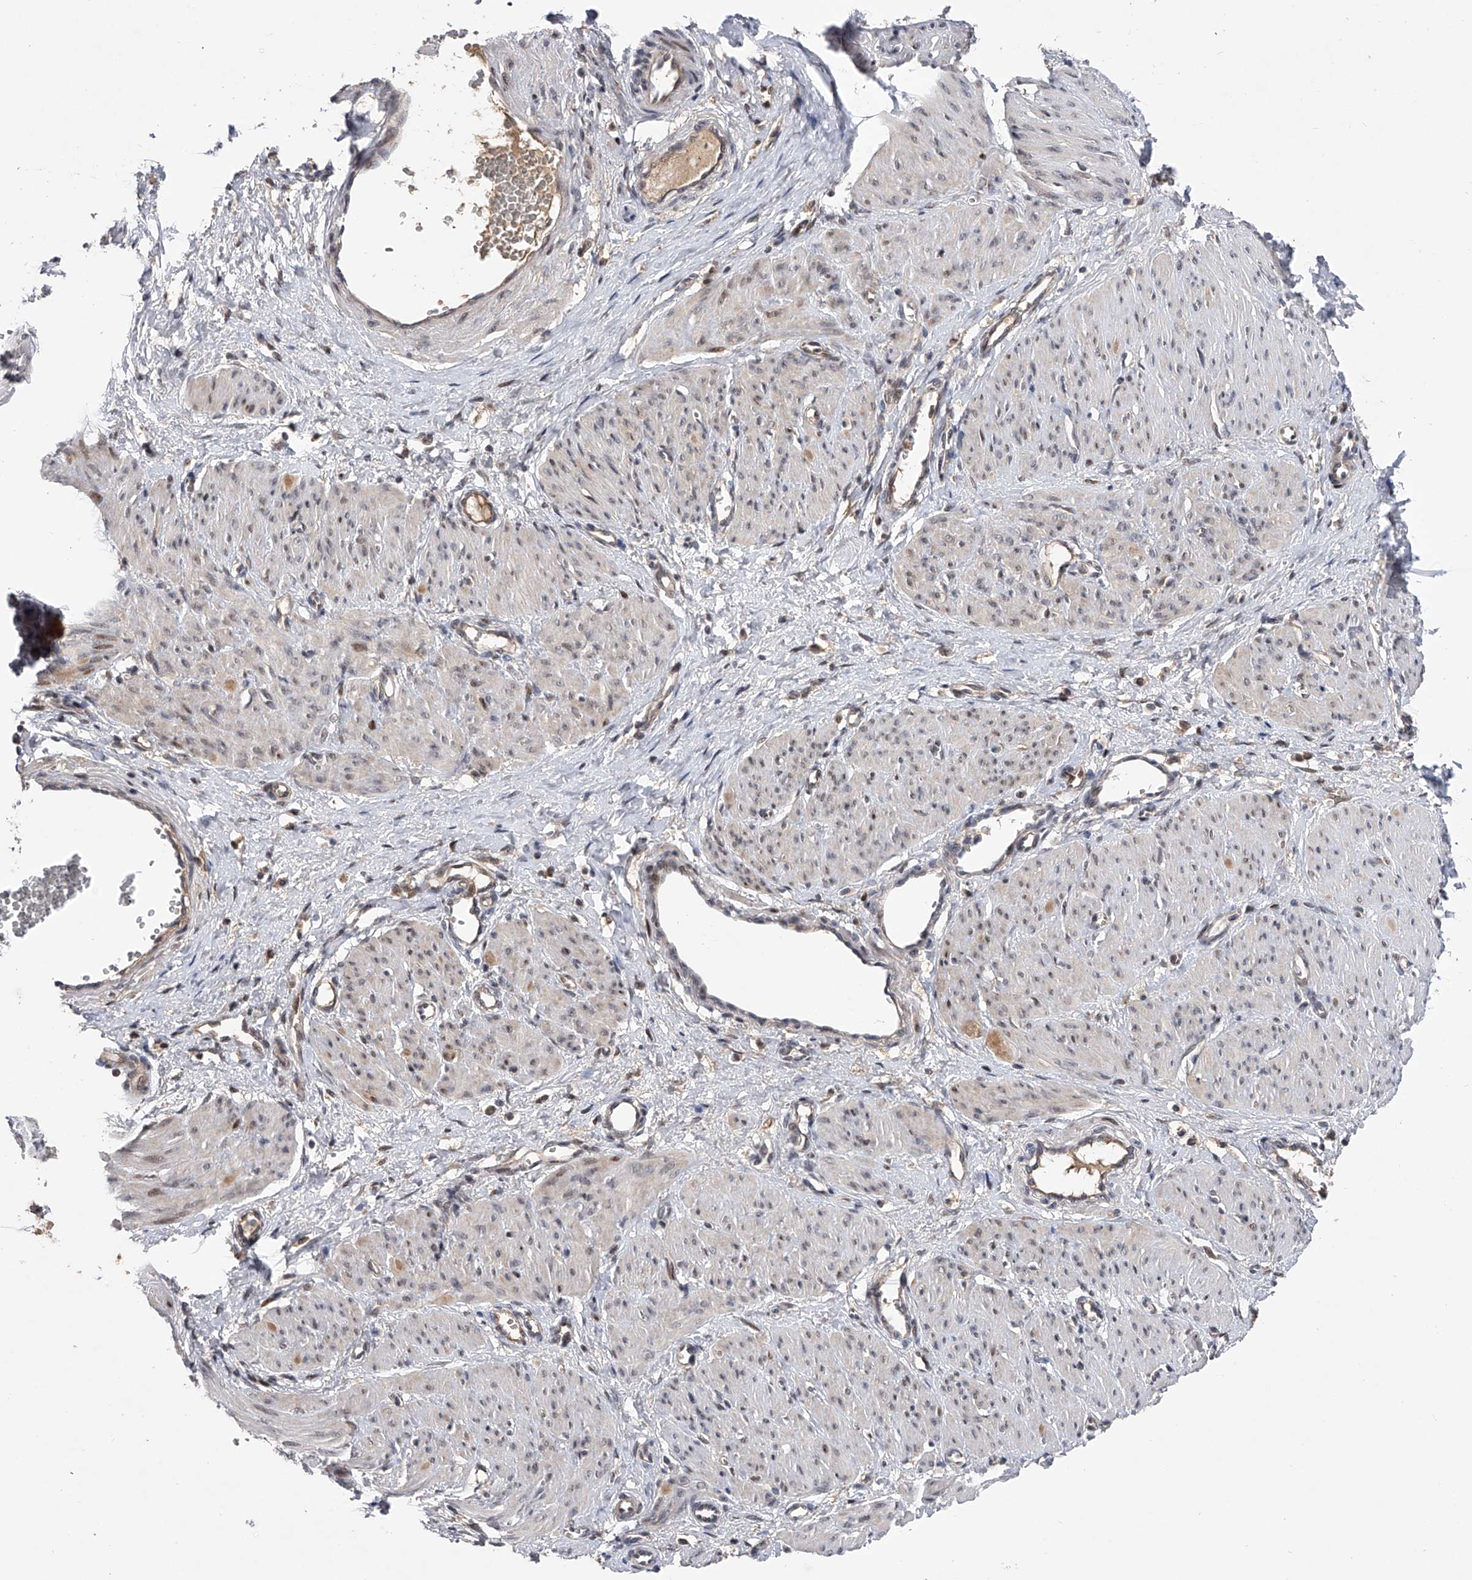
{"staining": {"intensity": "weak", "quantity": "25%-75%", "location": "cytoplasmic/membranous"}, "tissue": "smooth muscle", "cell_type": "Smooth muscle cells", "image_type": "normal", "snomed": [{"axis": "morphology", "description": "Normal tissue, NOS"}, {"axis": "topography", "description": "Endometrium"}], "caption": "Weak cytoplasmic/membranous positivity for a protein is seen in approximately 25%-75% of smooth muscle cells of normal smooth muscle using immunohistochemistry.", "gene": "RWDD2A", "patient": {"sex": "female", "age": 33}}